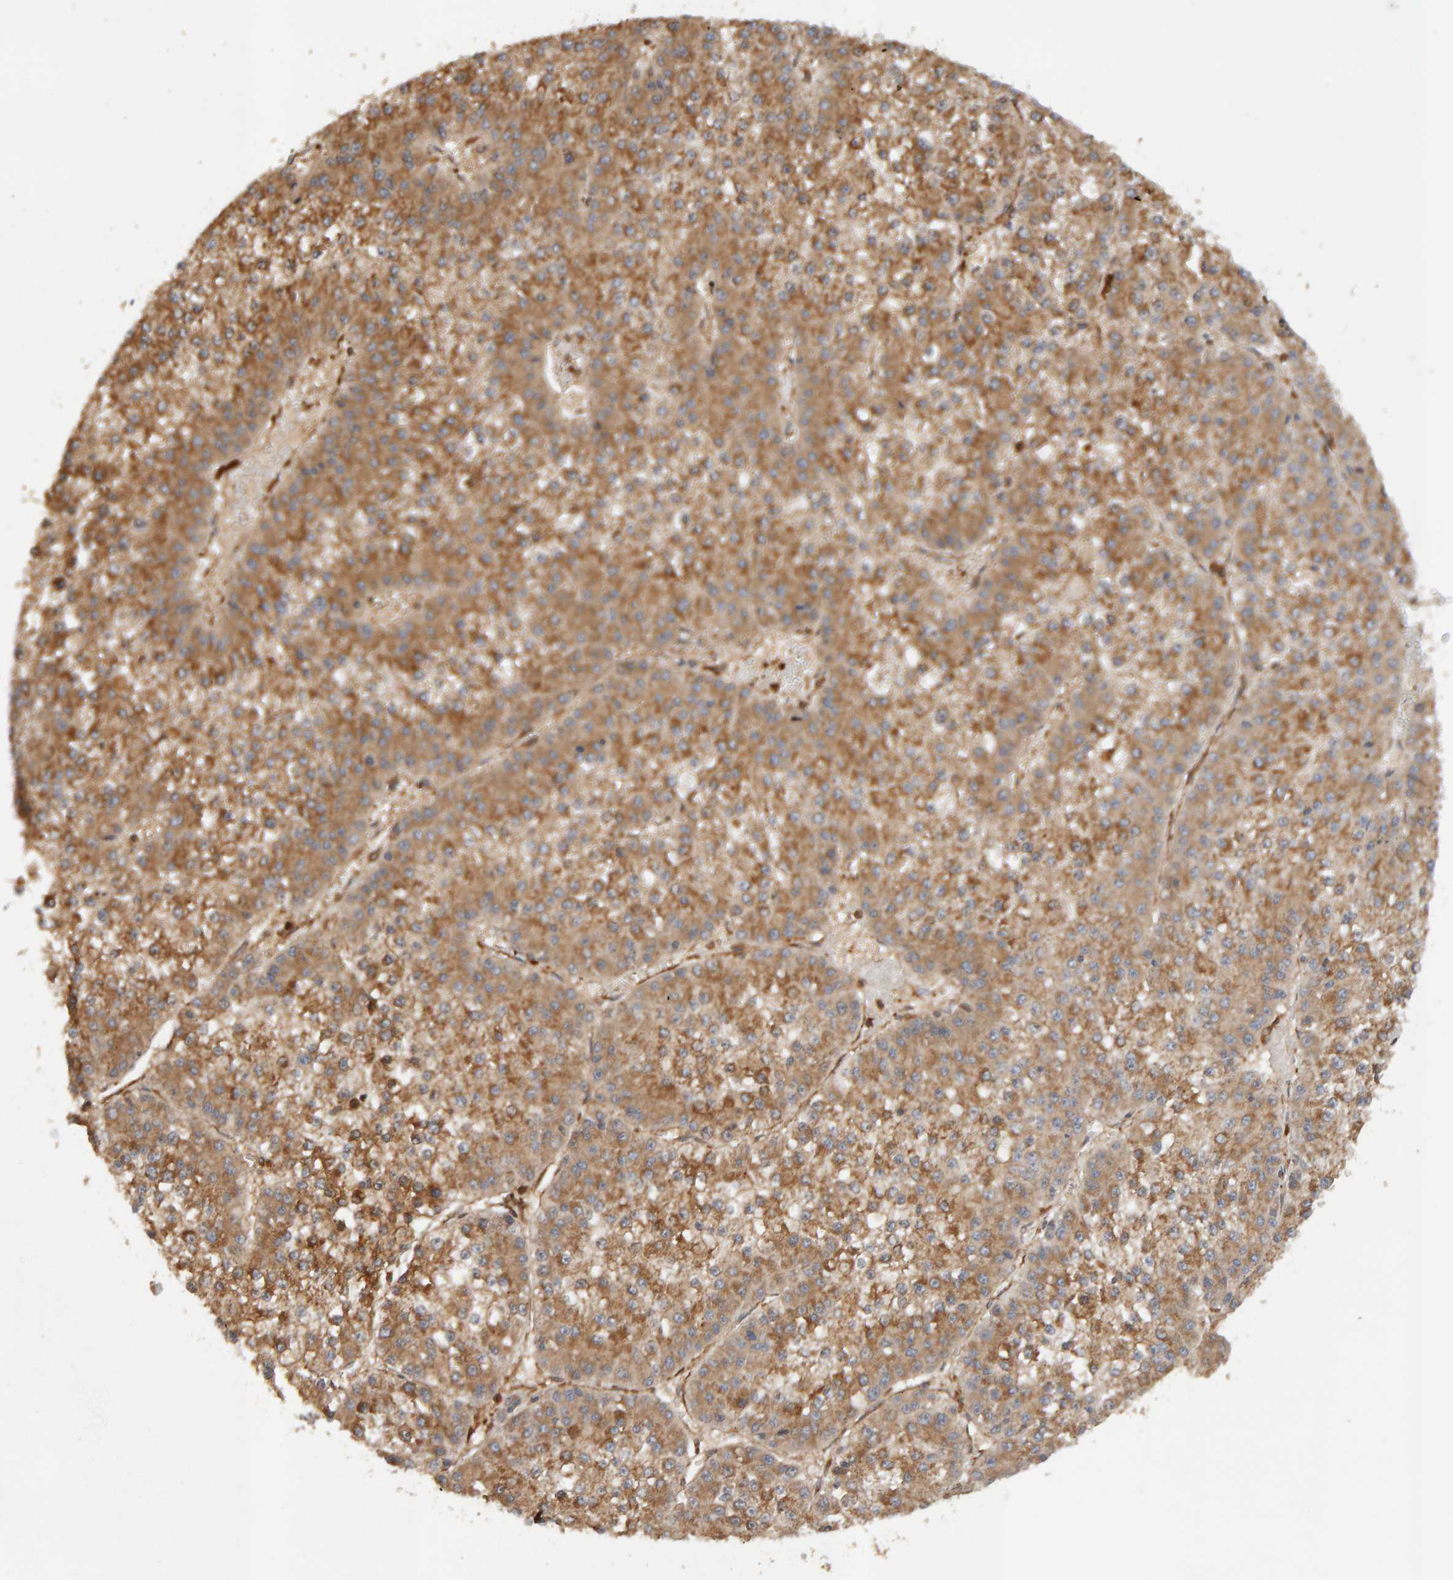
{"staining": {"intensity": "moderate", "quantity": ">75%", "location": "cytoplasmic/membranous"}, "tissue": "liver cancer", "cell_type": "Tumor cells", "image_type": "cancer", "snomed": [{"axis": "morphology", "description": "Carcinoma, Hepatocellular, NOS"}, {"axis": "topography", "description": "Liver"}], "caption": "High-power microscopy captured an IHC histopathology image of liver cancer, revealing moderate cytoplasmic/membranous staining in approximately >75% of tumor cells.", "gene": "SYNRG", "patient": {"sex": "female", "age": 73}}